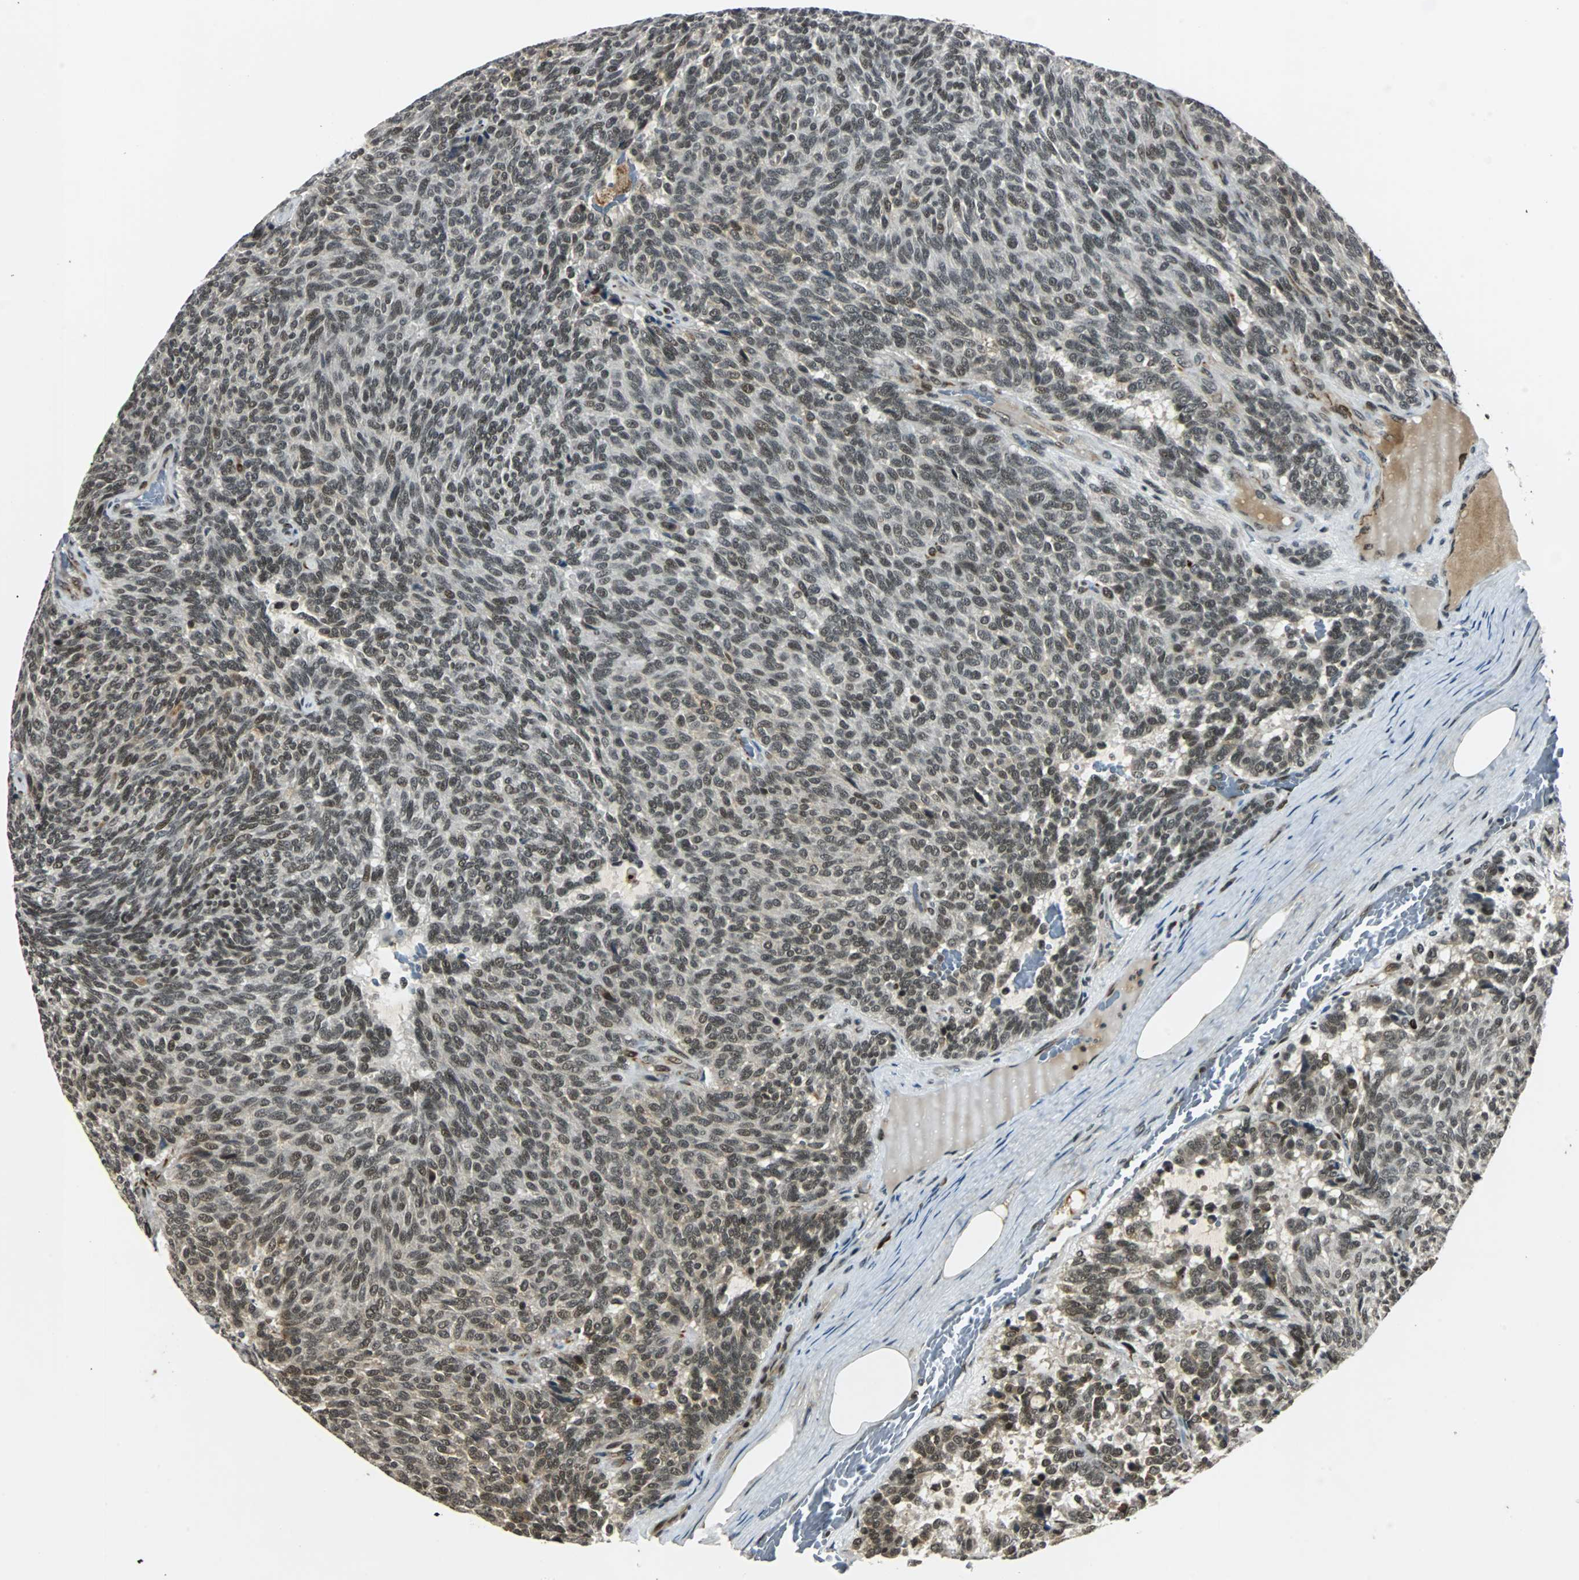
{"staining": {"intensity": "moderate", "quantity": ">75%", "location": "nuclear"}, "tissue": "carcinoid", "cell_type": "Tumor cells", "image_type": "cancer", "snomed": [{"axis": "morphology", "description": "Carcinoid, malignant, NOS"}, {"axis": "topography", "description": "Pancreas"}], "caption": "Carcinoid (malignant) was stained to show a protein in brown. There is medium levels of moderate nuclear staining in about >75% of tumor cells.", "gene": "TAF5", "patient": {"sex": "female", "age": 54}}